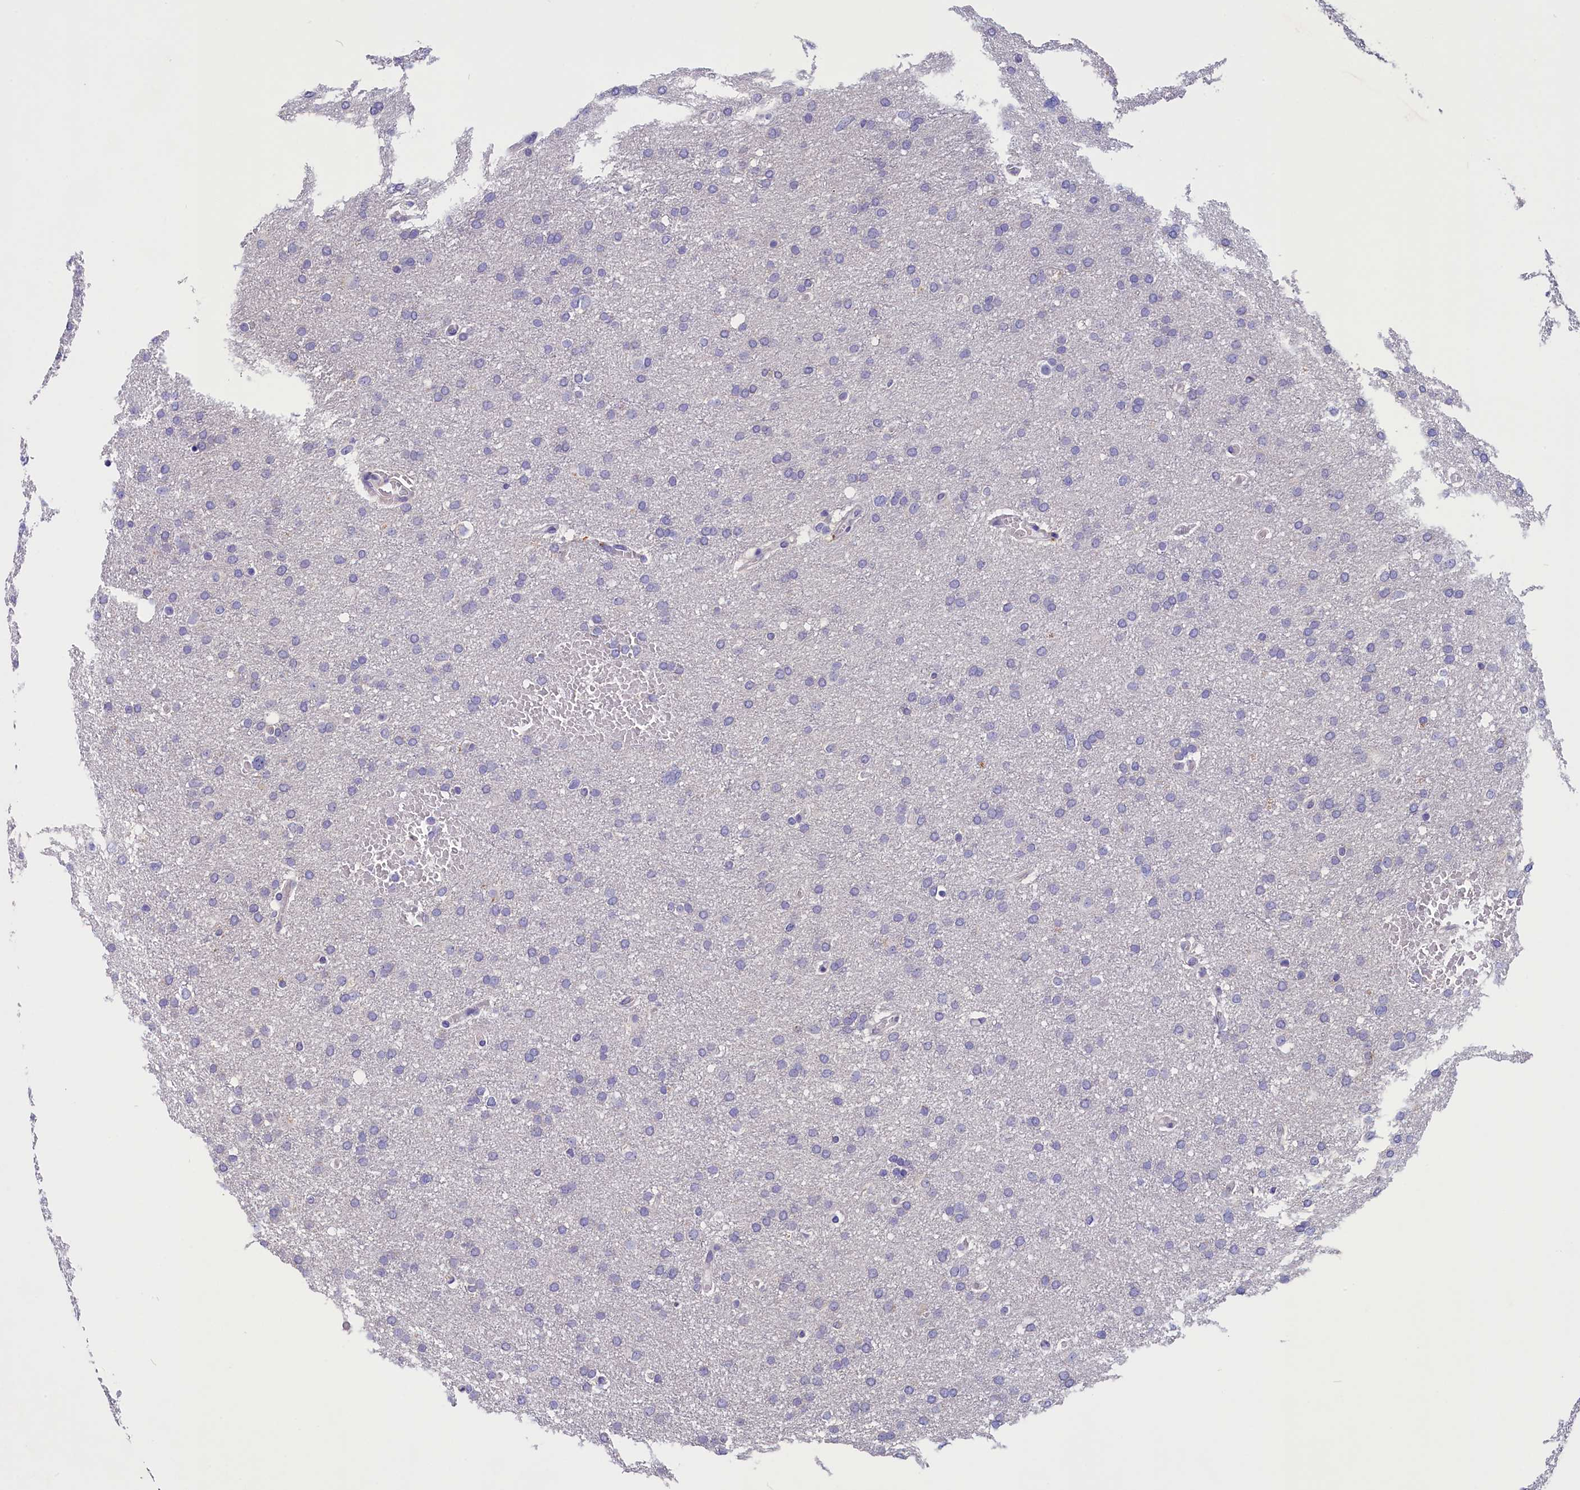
{"staining": {"intensity": "negative", "quantity": "none", "location": "none"}, "tissue": "glioma", "cell_type": "Tumor cells", "image_type": "cancer", "snomed": [{"axis": "morphology", "description": "Glioma, malignant, High grade"}, {"axis": "topography", "description": "Cerebral cortex"}], "caption": "Image shows no protein staining in tumor cells of malignant high-grade glioma tissue. (Immunohistochemistry (ihc), brightfield microscopy, high magnification).", "gene": "SCD5", "patient": {"sex": "female", "age": 36}}